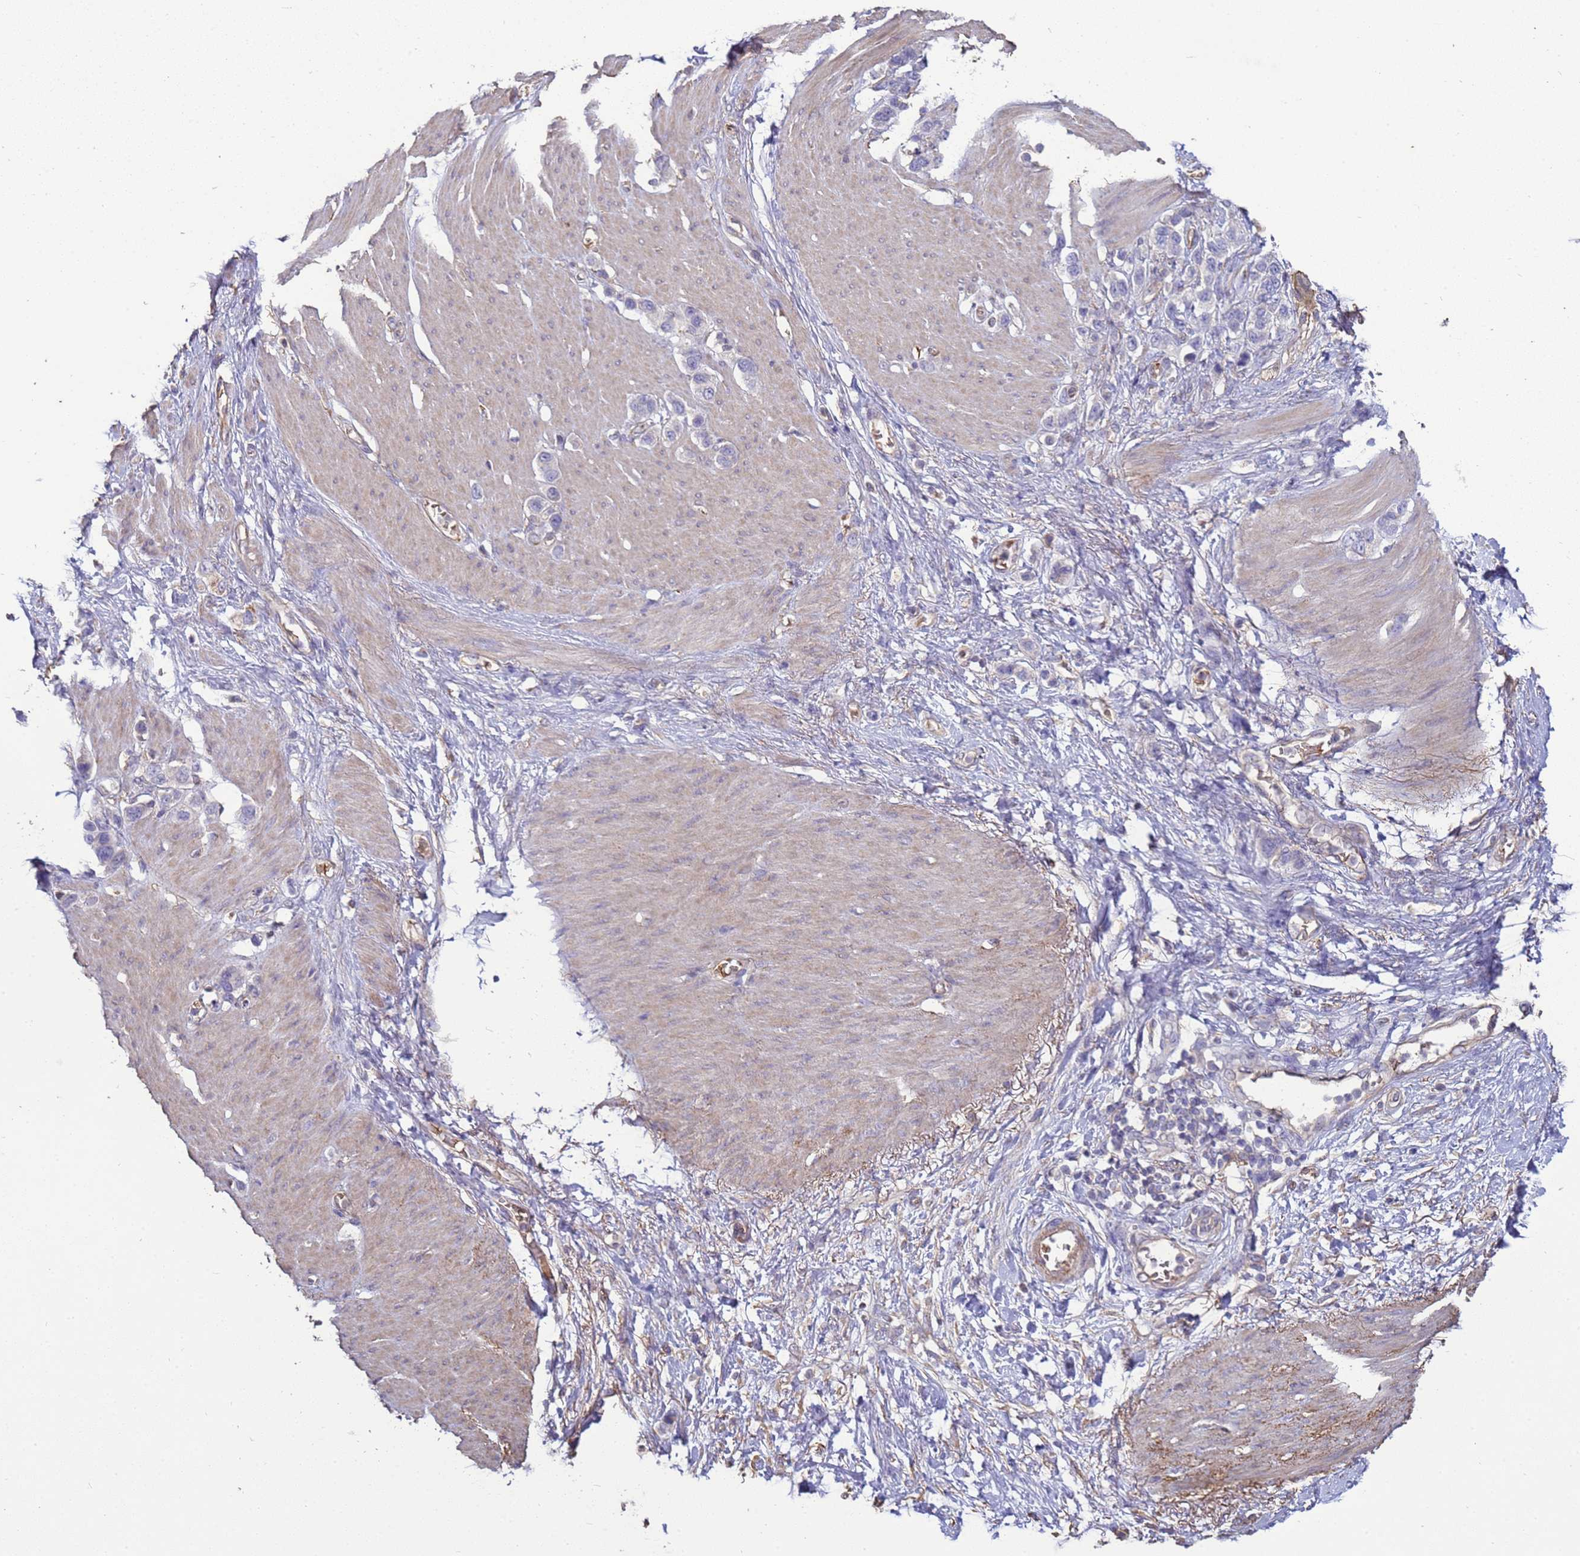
{"staining": {"intensity": "negative", "quantity": "none", "location": "none"}, "tissue": "stomach cancer", "cell_type": "Tumor cells", "image_type": "cancer", "snomed": [{"axis": "morphology", "description": "Adenocarcinoma, NOS"}, {"axis": "morphology", "description": "Adenocarcinoma, High grade"}, {"axis": "topography", "description": "Stomach, upper"}, {"axis": "topography", "description": "Stomach, lower"}], "caption": "Immunohistochemistry histopathology image of stomach cancer (adenocarcinoma (high-grade)) stained for a protein (brown), which exhibits no expression in tumor cells.", "gene": "SGIP1", "patient": {"sex": "female", "age": 65}}